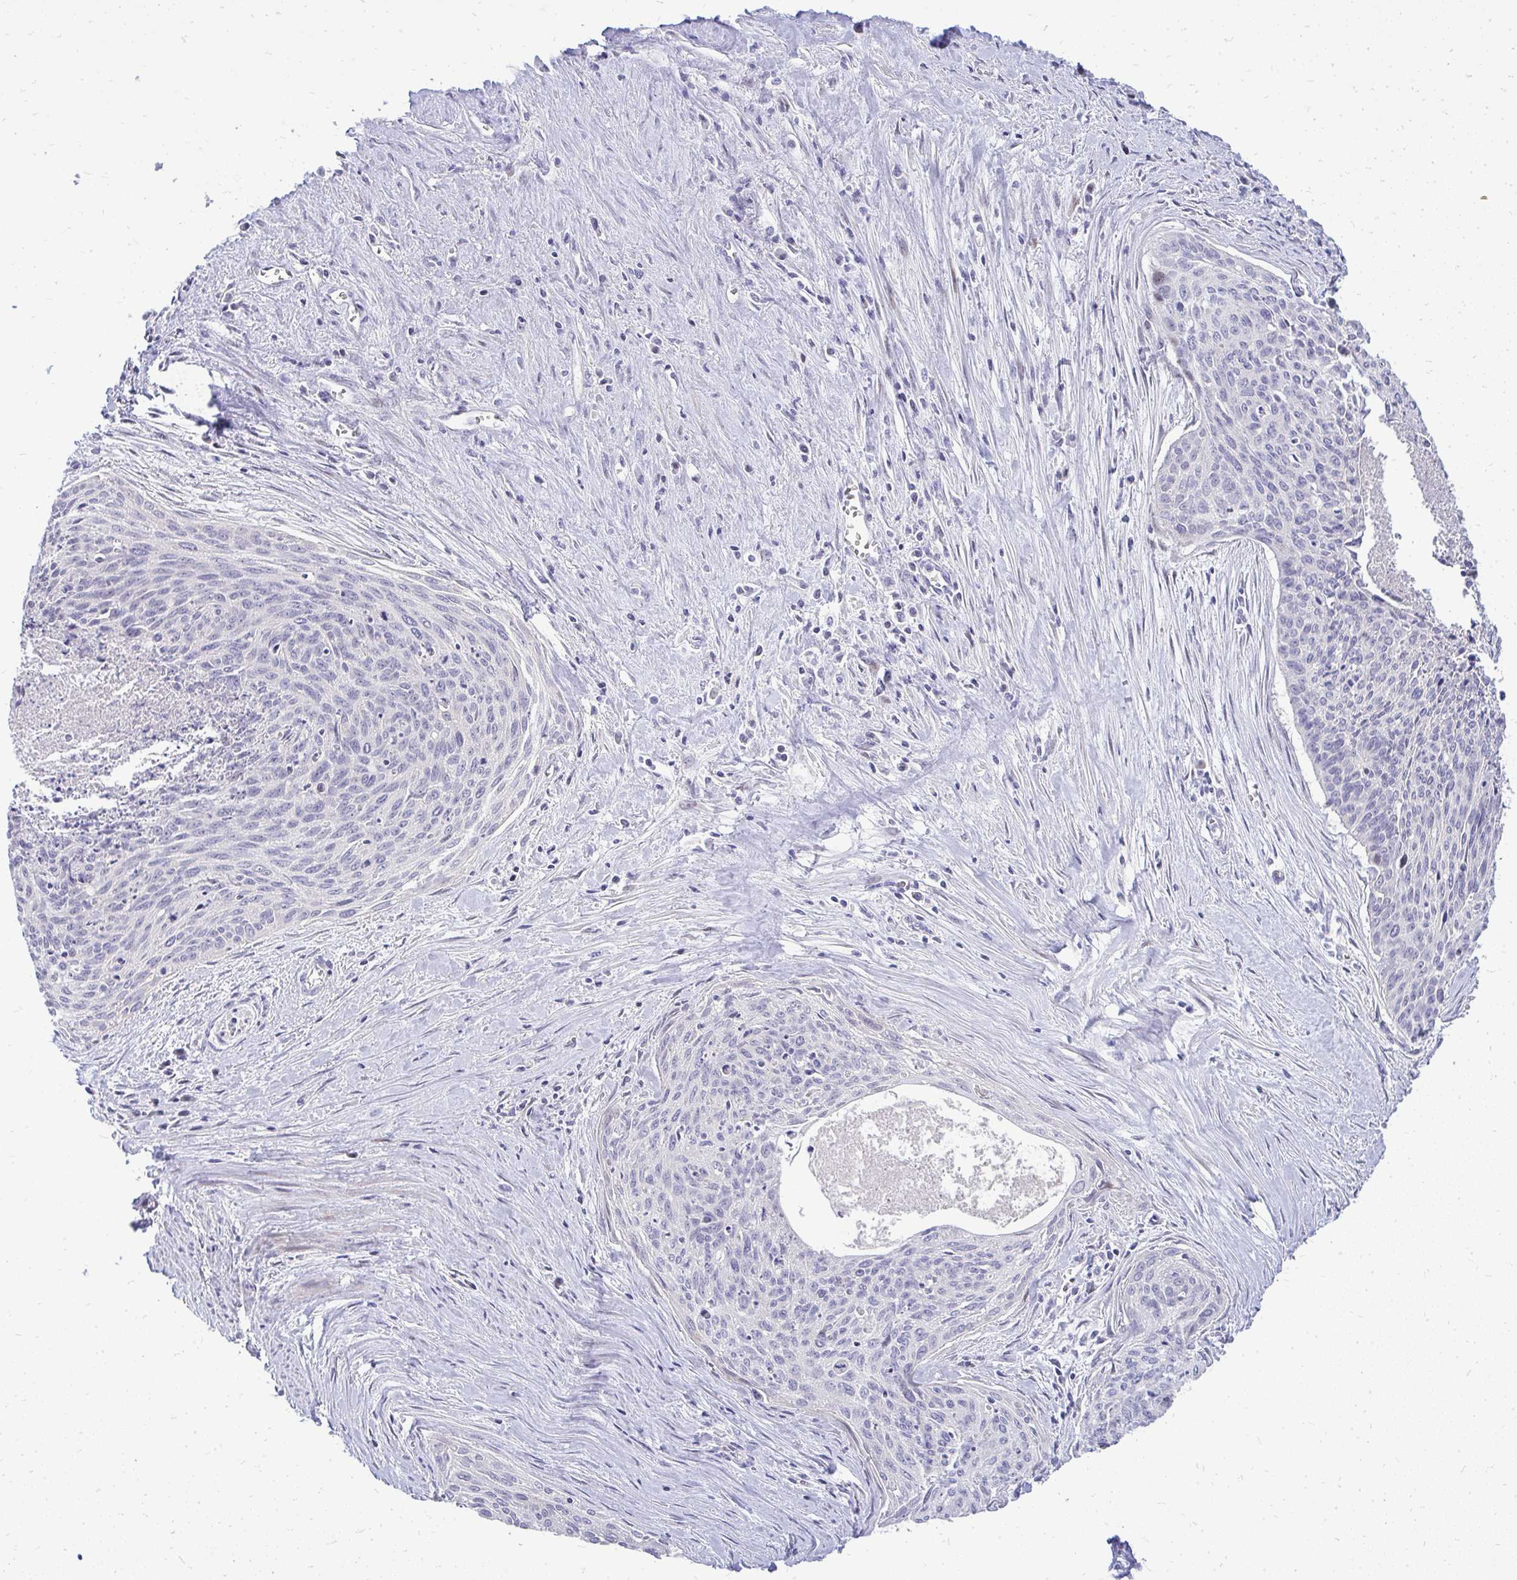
{"staining": {"intensity": "negative", "quantity": "none", "location": "none"}, "tissue": "cervical cancer", "cell_type": "Tumor cells", "image_type": "cancer", "snomed": [{"axis": "morphology", "description": "Squamous cell carcinoma, NOS"}, {"axis": "topography", "description": "Cervix"}], "caption": "Immunohistochemistry (IHC) photomicrograph of neoplastic tissue: human cervical cancer stained with DAB displays no significant protein expression in tumor cells.", "gene": "OR8D1", "patient": {"sex": "female", "age": 55}}